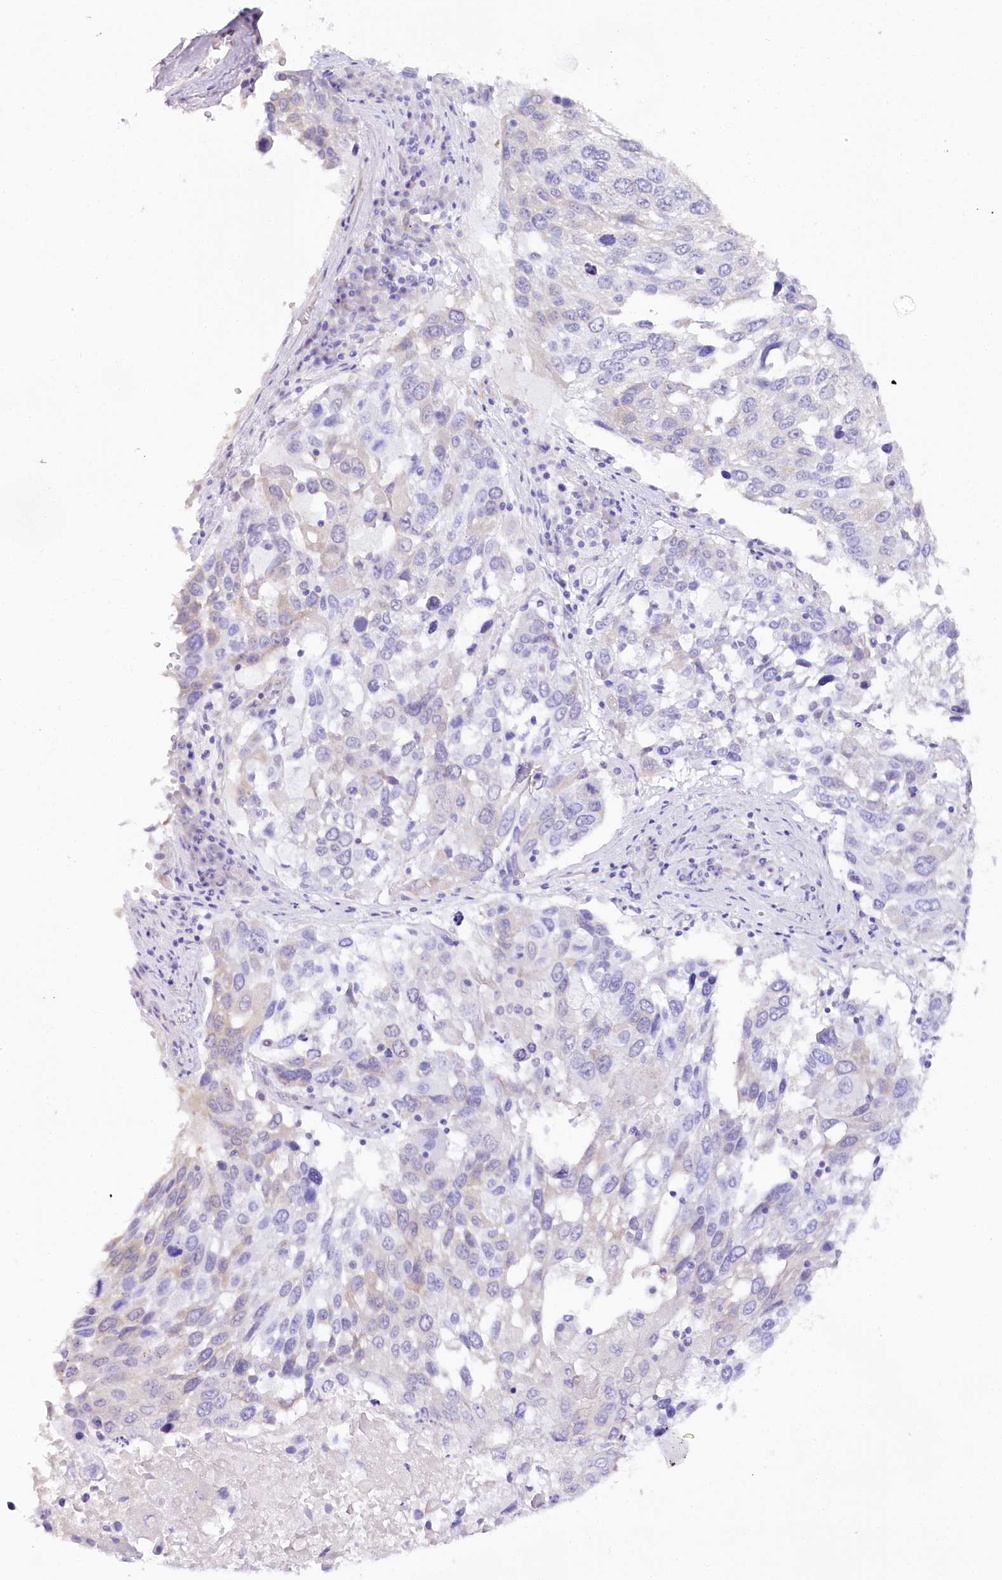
{"staining": {"intensity": "negative", "quantity": "none", "location": "none"}, "tissue": "lung cancer", "cell_type": "Tumor cells", "image_type": "cancer", "snomed": [{"axis": "morphology", "description": "Squamous cell carcinoma, NOS"}, {"axis": "topography", "description": "Lung"}], "caption": "Human lung squamous cell carcinoma stained for a protein using immunohistochemistry (IHC) shows no staining in tumor cells.", "gene": "CSN3", "patient": {"sex": "male", "age": 65}}